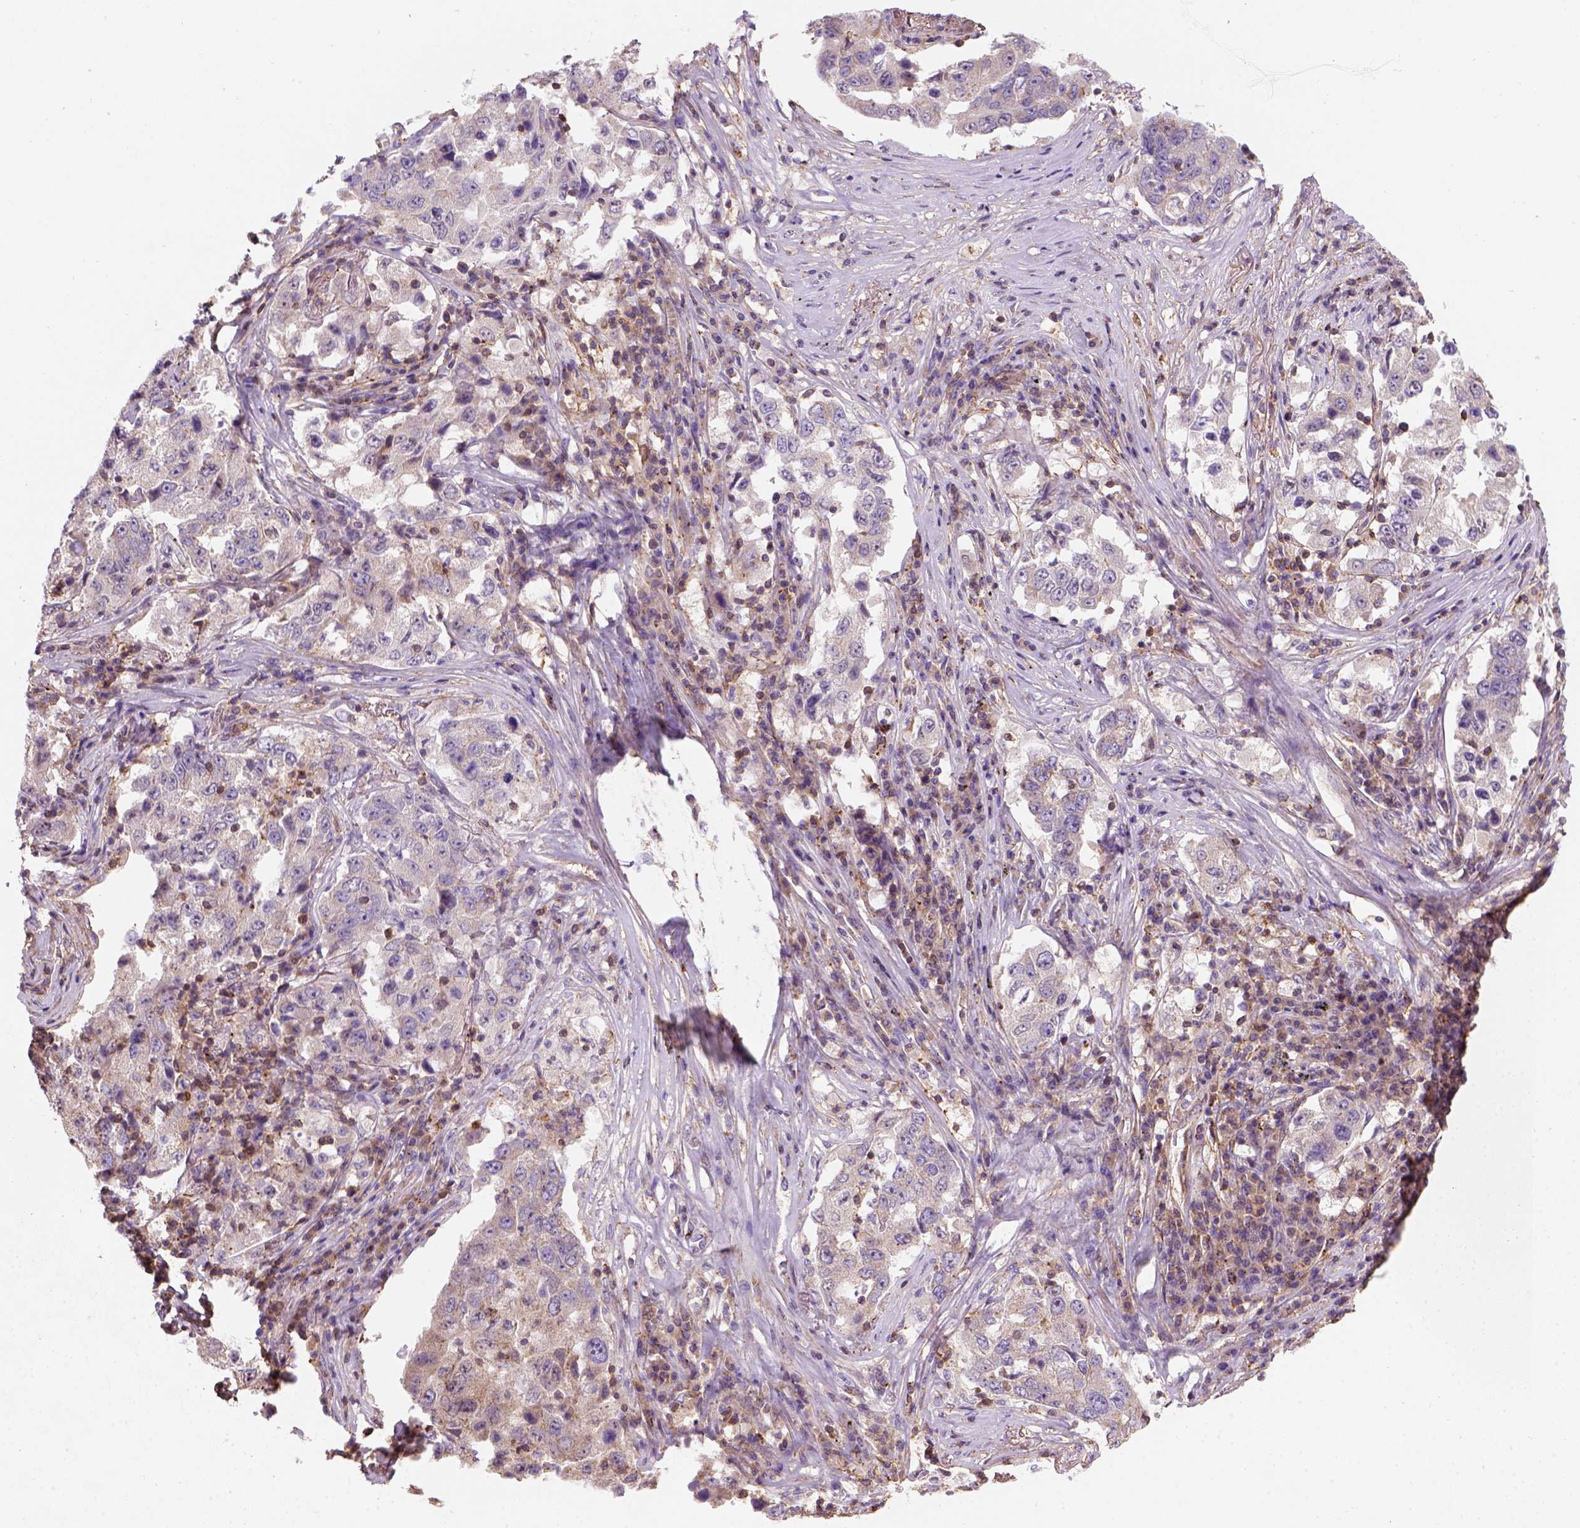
{"staining": {"intensity": "negative", "quantity": "none", "location": "none"}, "tissue": "lung cancer", "cell_type": "Tumor cells", "image_type": "cancer", "snomed": [{"axis": "morphology", "description": "Adenocarcinoma, NOS"}, {"axis": "topography", "description": "Lung"}], "caption": "This is a histopathology image of immunohistochemistry staining of lung cancer (adenocarcinoma), which shows no expression in tumor cells. (IHC, brightfield microscopy, high magnification).", "gene": "GPRC5D", "patient": {"sex": "male", "age": 73}}